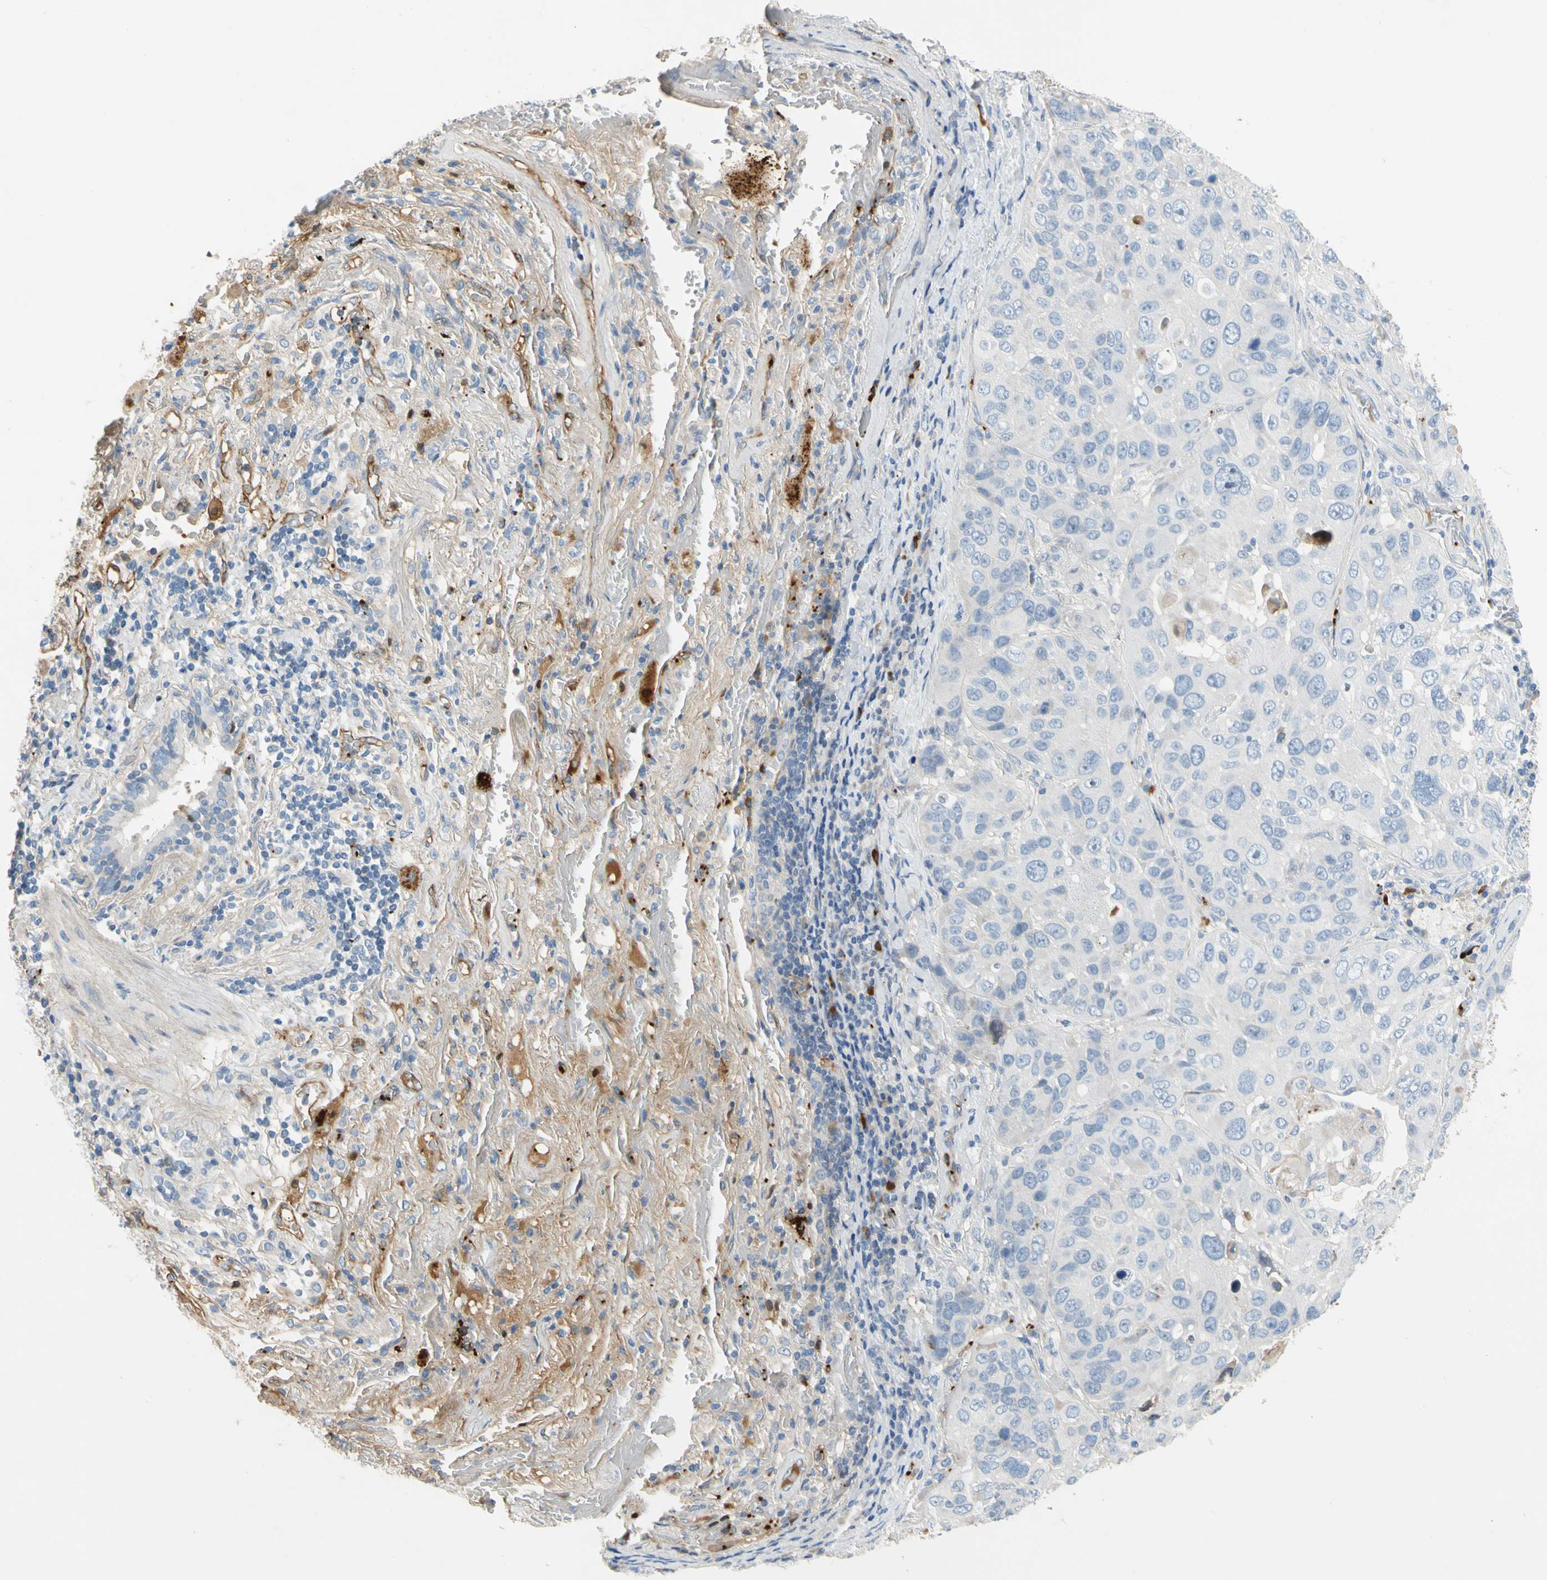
{"staining": {"intensity": "negative", "quantity": "none", "location": "none"}, "tissue": "lung cancer", "cell_type": "Tumor cells", "image_type": "cancer", "snomed": [{"axis": "morphology", "description": "Squamous cell carcinoma, NOS"}, {"axis": "topography", "description": "Lung"}], "caption": "Tumor cells are negative for brown protein staining in squamous cell carcinoma (lung).", "gene": "PPBP", "patient": {"sex": "male", "age": 57}}